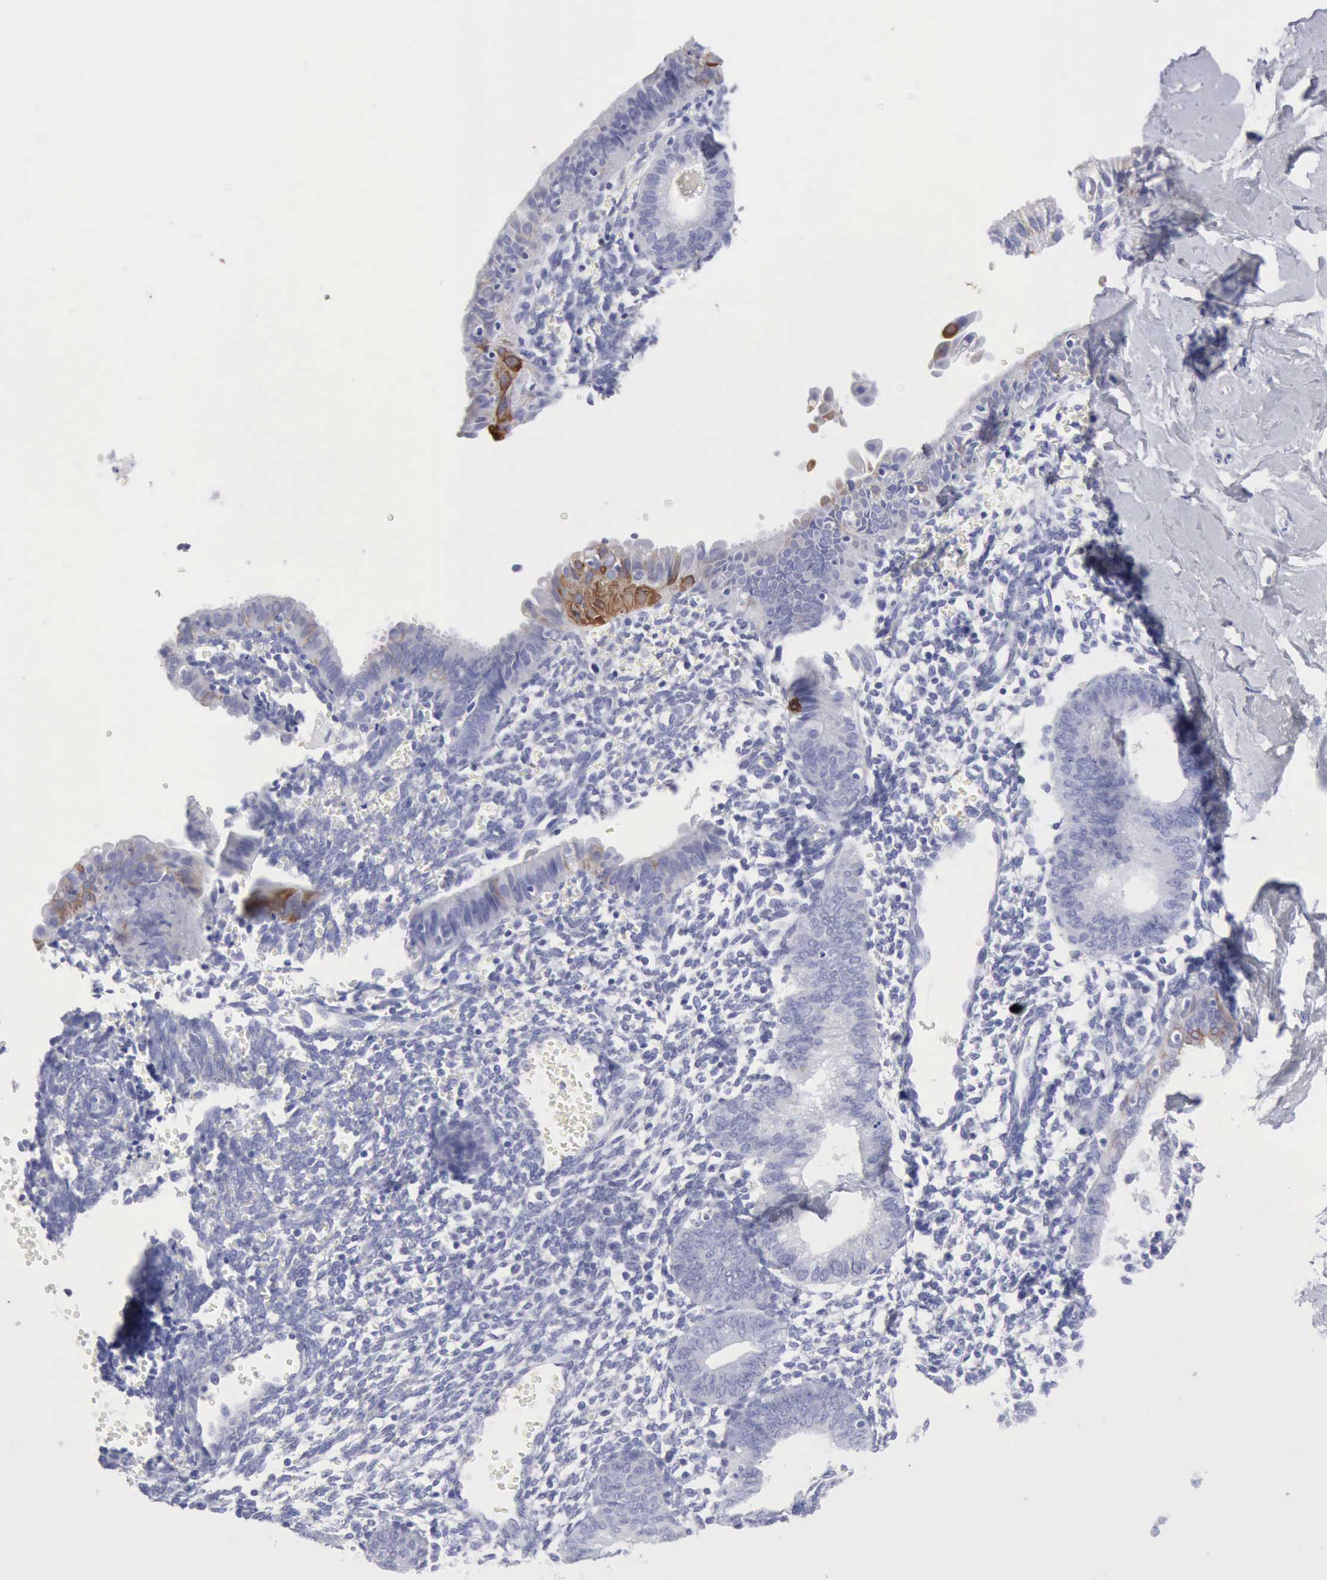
{"staining": {"intensity": "negative", "quantity": "none", "location": "none"}, "tissue": "endometrium", "cell_type": "Cells in endometrial stroma", "image_type": "normal", "snomed": [{"axis": "morphology", "description": "Normal tissue, NOS"}, {"axis": "topography", "description": "Endometrium"}], "caption": "The histopathology image exhibits no staining of cells in endometrial stroma in benign endometrium.", "gene": "KRT5", "patient": {"sex": "female", "age": 61}}